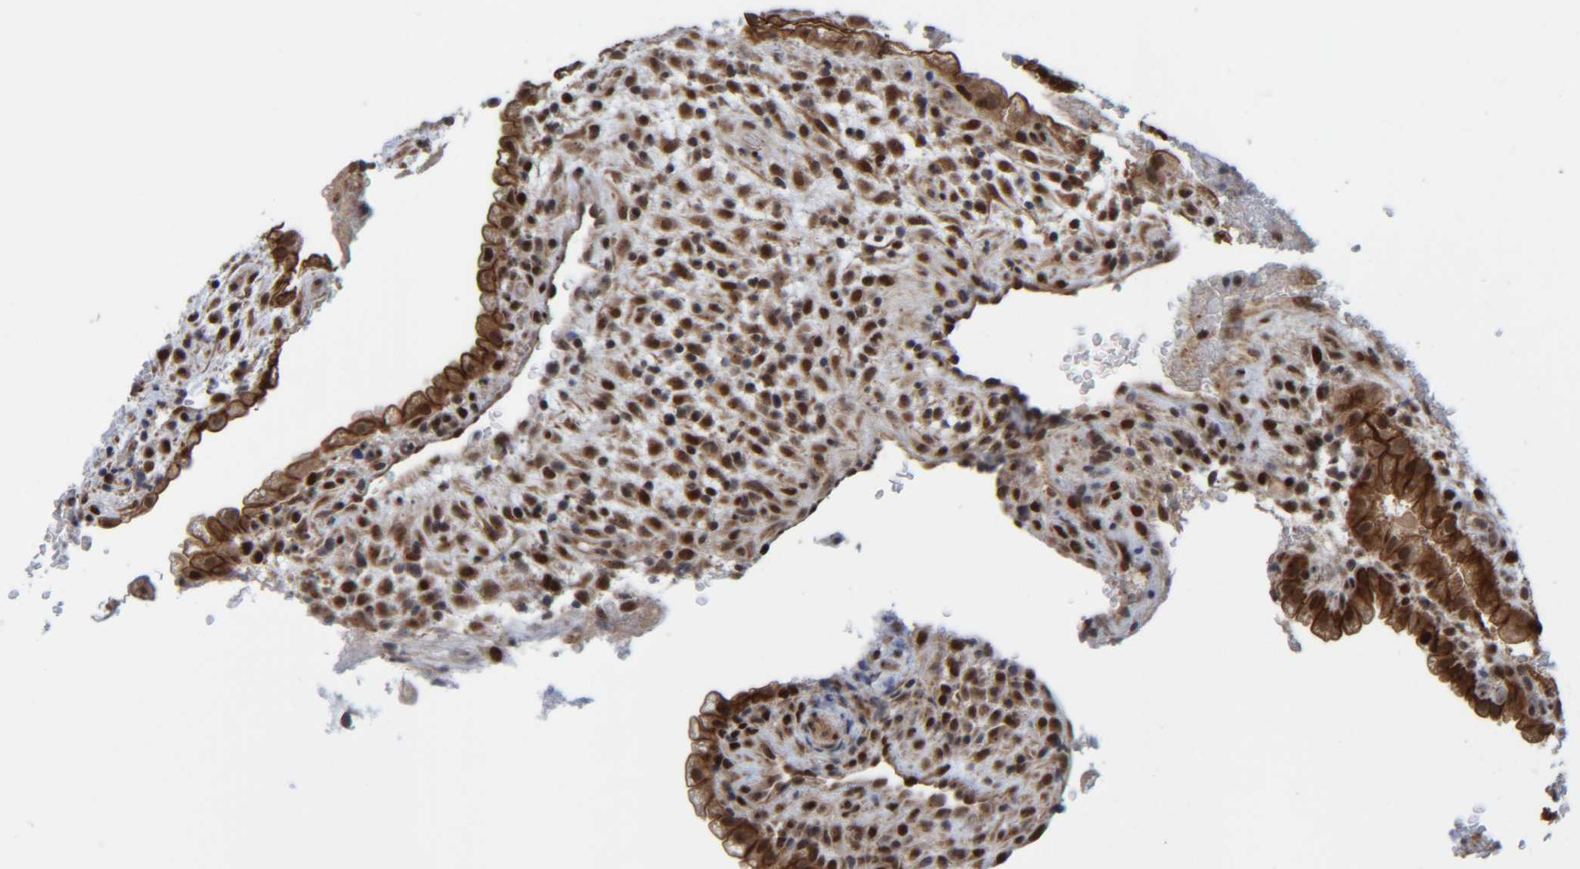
{"staining": {"intensity": "strong", "quantity": ">75%", "location": "cytoplasmic/membranous"}, "tissue": "placenta", "cell_type": "Trophoblastic cells", "image_type": "normal", "snomed": [{"axis": "morphology", "description": "Normal tissue, NOS"}, {"axis": "topography", "description": "Placenta"}], "caption": "A brown stain labels strong cytoplasmic/membranous staining of a protein in trophoblastic cells of normal human placenta. The staining was performed using DAB, with brown indicating positive protein expression. Nuclei are stained blue with hematoxylin.", "gene": "CCDC57", "patient": {"sex": "female", "age": 35}}